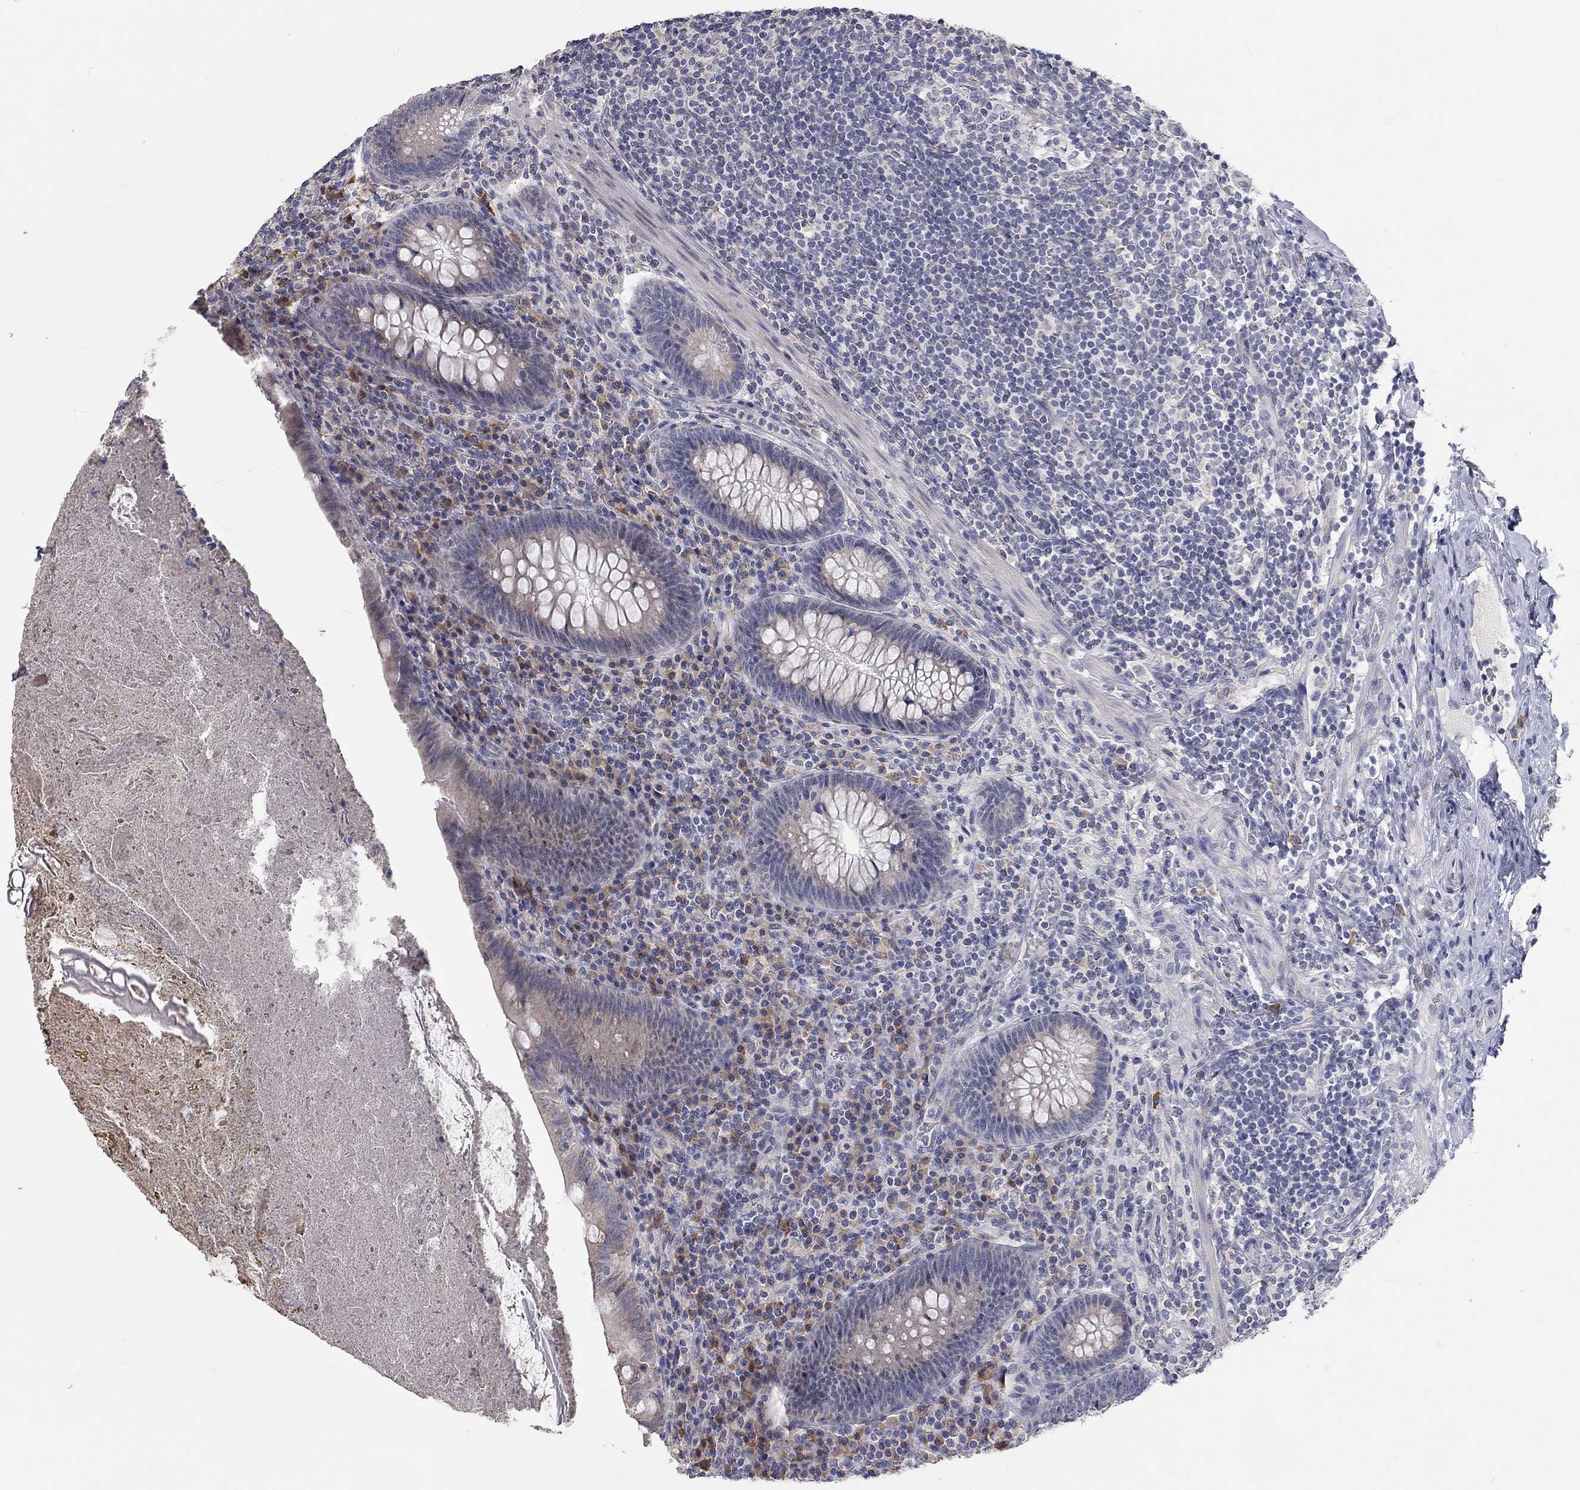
{"staining": {"intensity": "negative", "quantity": "none", "location": "none"}, "tissue": "appendix", "cell_type": "Glandular cells", "image_type": "normal", "snomed": [{"axis": "morphology", "description": "Normal tissue, NOS"}, {"axis": "topography", "description": "Appendix"}], "caption": "DAB (3,3'-diaminobenzidine) immunohistochemical staining of normal human appendix displays no significant staining in glandular cells.", "gene": "XAGE2", "patient": {"sex": "male", "age": 47}}